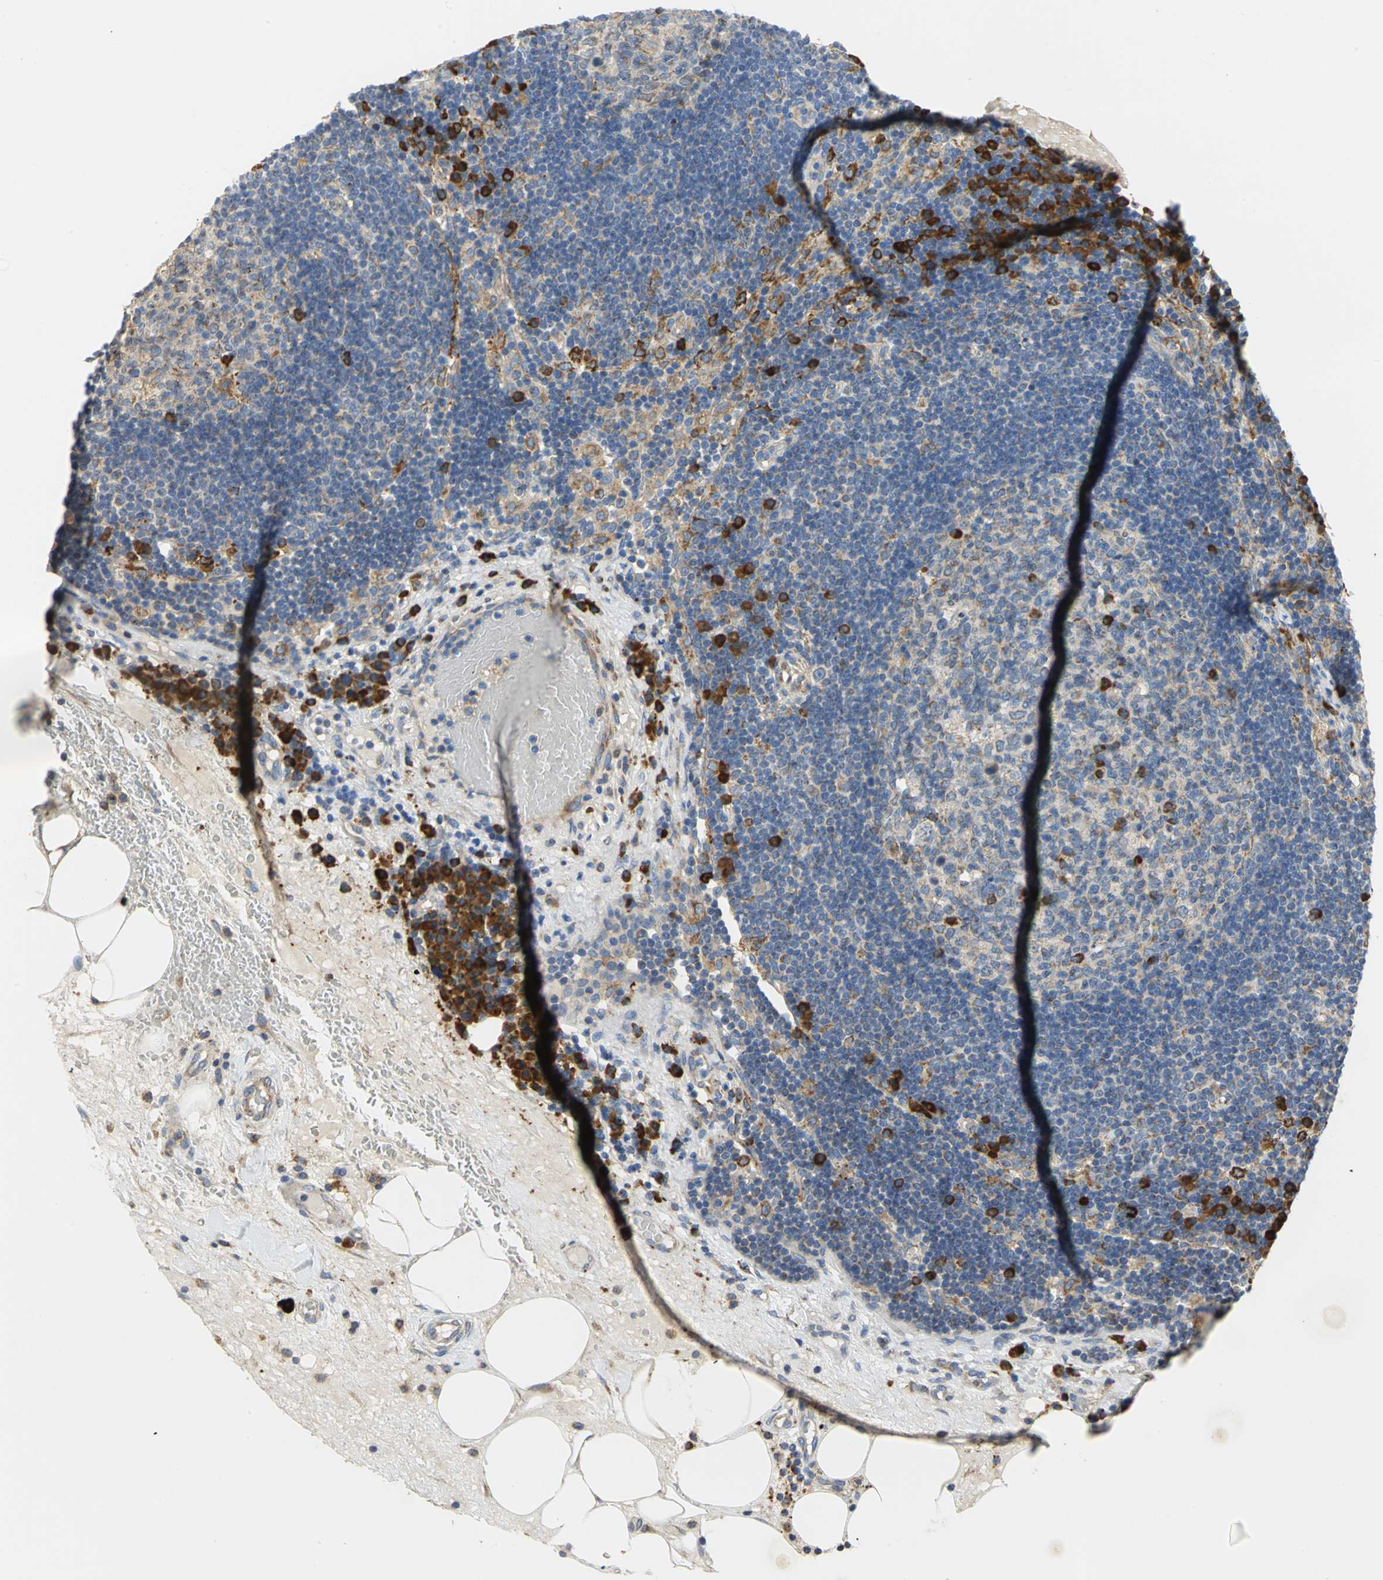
{"staining": {"intensity": "strong", "quantity": "<25%", "location": "cytoplasmic/membranous"}, "tissue": "lymph node", "cell_type": "Germinal center cells", "image_type": "normal", "snomed": [{"axis": "morphology", "description": "Normal tissue, NOS"}, {"axis": "morphology", "description": "Squamous cell carcinoma, metastatic, NOS"}, {"axis": "topography", "description": "Lymph node"}], "caption": "The photomicrograph displays staining of benign lymph node, revealing strong cytoplasmic/membranous protein expression (brown color) within germinal center cells.", "gene": "TULP4", "patient": {"sex": "female", "age": 53}}